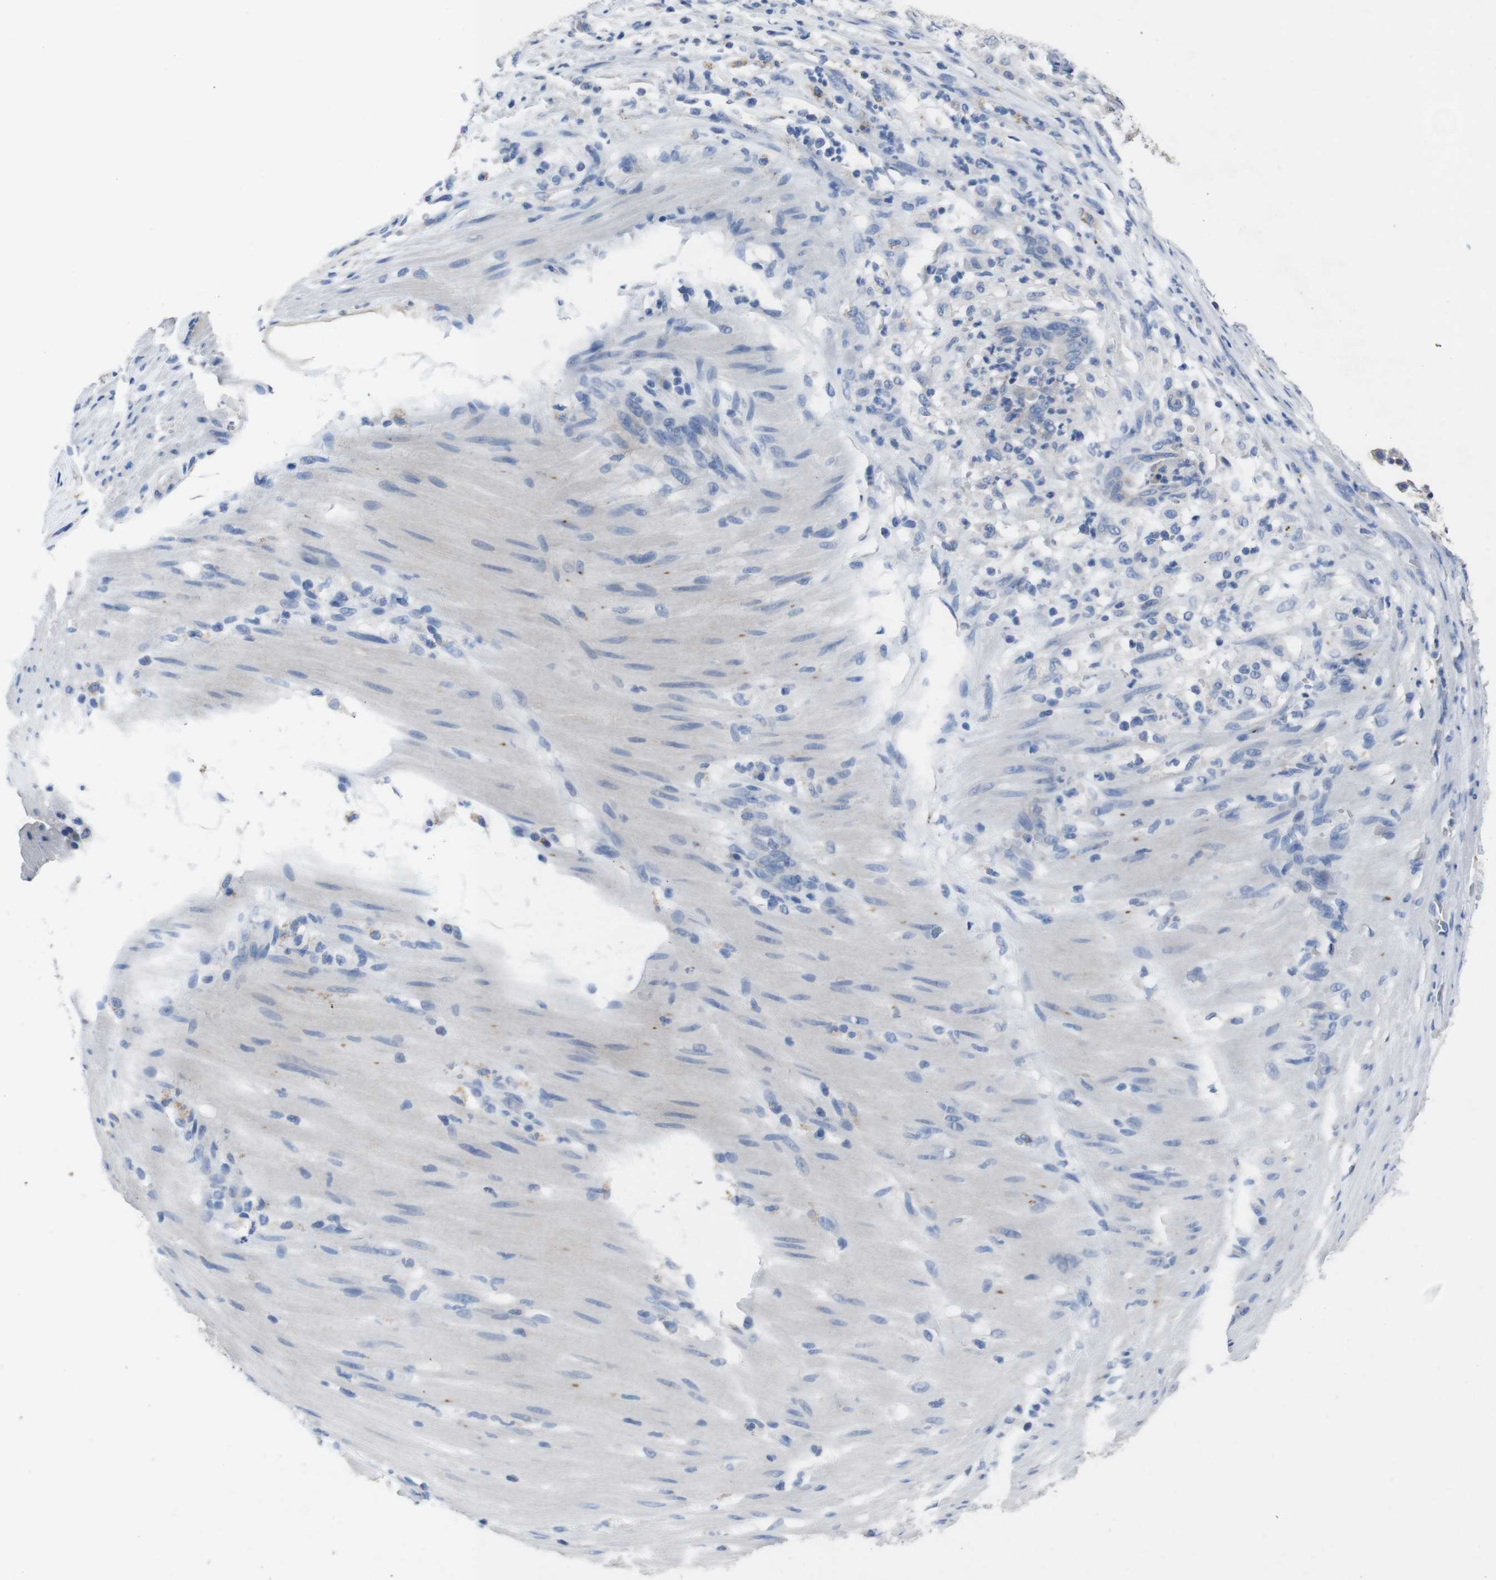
{"staining": {"intensity": "negative", "quantity": "none", "location": "none"}, "tissue": "pancreatic cancer", "cell_type": "Tumor cells", "image_type": "cancer", "snomed": [{"axis": "morphology", "description": "Adenocarcinoma, NOS"}, {"axis": "topography", "description": "Pancreas"}], "caption": "Immunohistochemistry photomicrograph of adenocarcinoma (pancreatic) stained for a protein (brown), which displays no positivity in tumor cells.", "gene": "GJB2", "patient": {"sex": "male", "age": 63}}